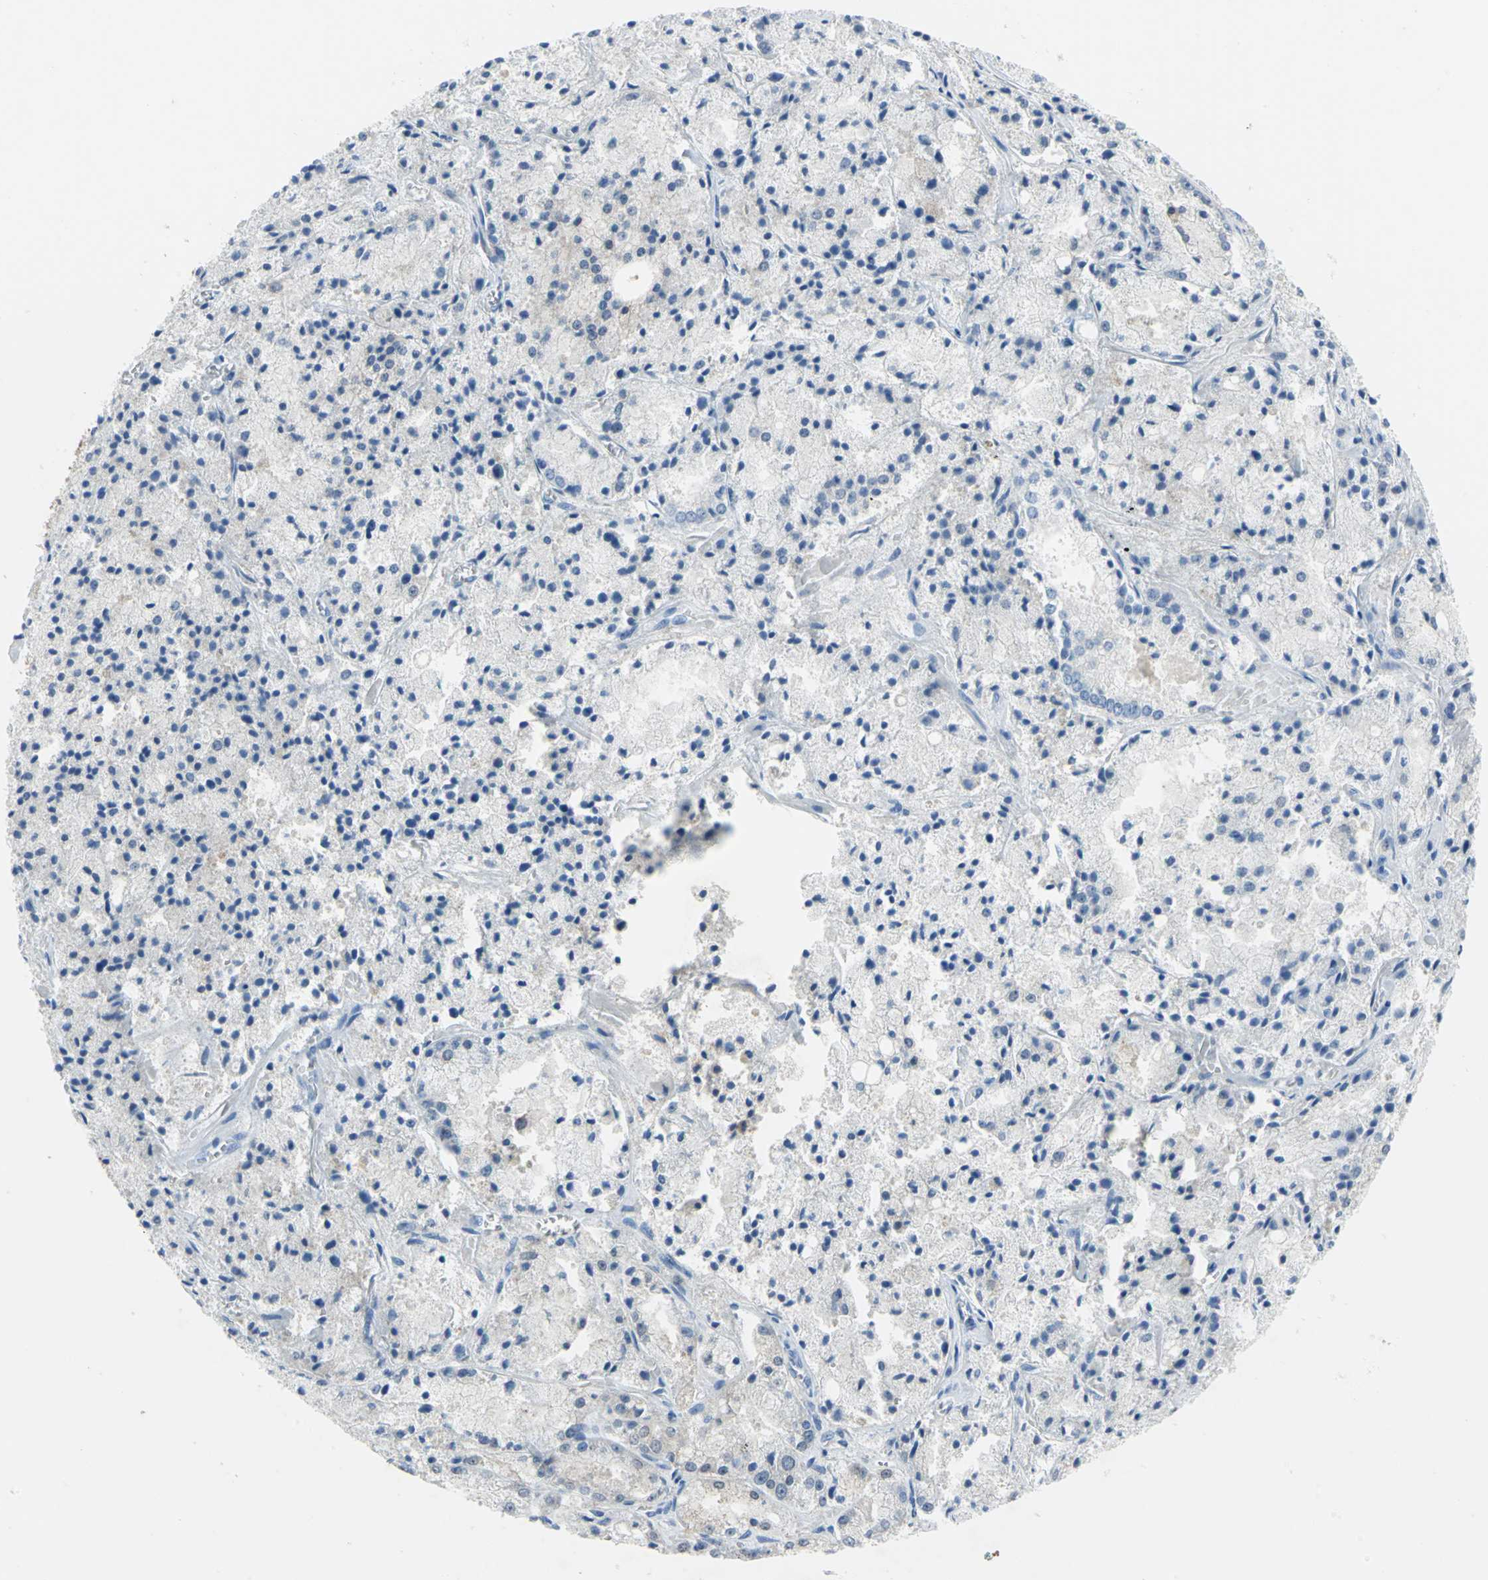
{"staining": {"intensity": "negative", "quantity": "none", "location": "none"}, "tissue": "prostate cancer", "cell_type": "Tumor cells", "image_type": "cancer", "snomed": [{"axis": "morphology", "description": "Adenocarcinoma, Low grade"}, {"axis": "topography", "description": "Prostate"}], "caption": "Tumor cells are negative for protein expression in human prostate cancer (low-grade adenocarcinoma).", "gene": "SFN", "patient": {"sex": "male", "age": 64}}